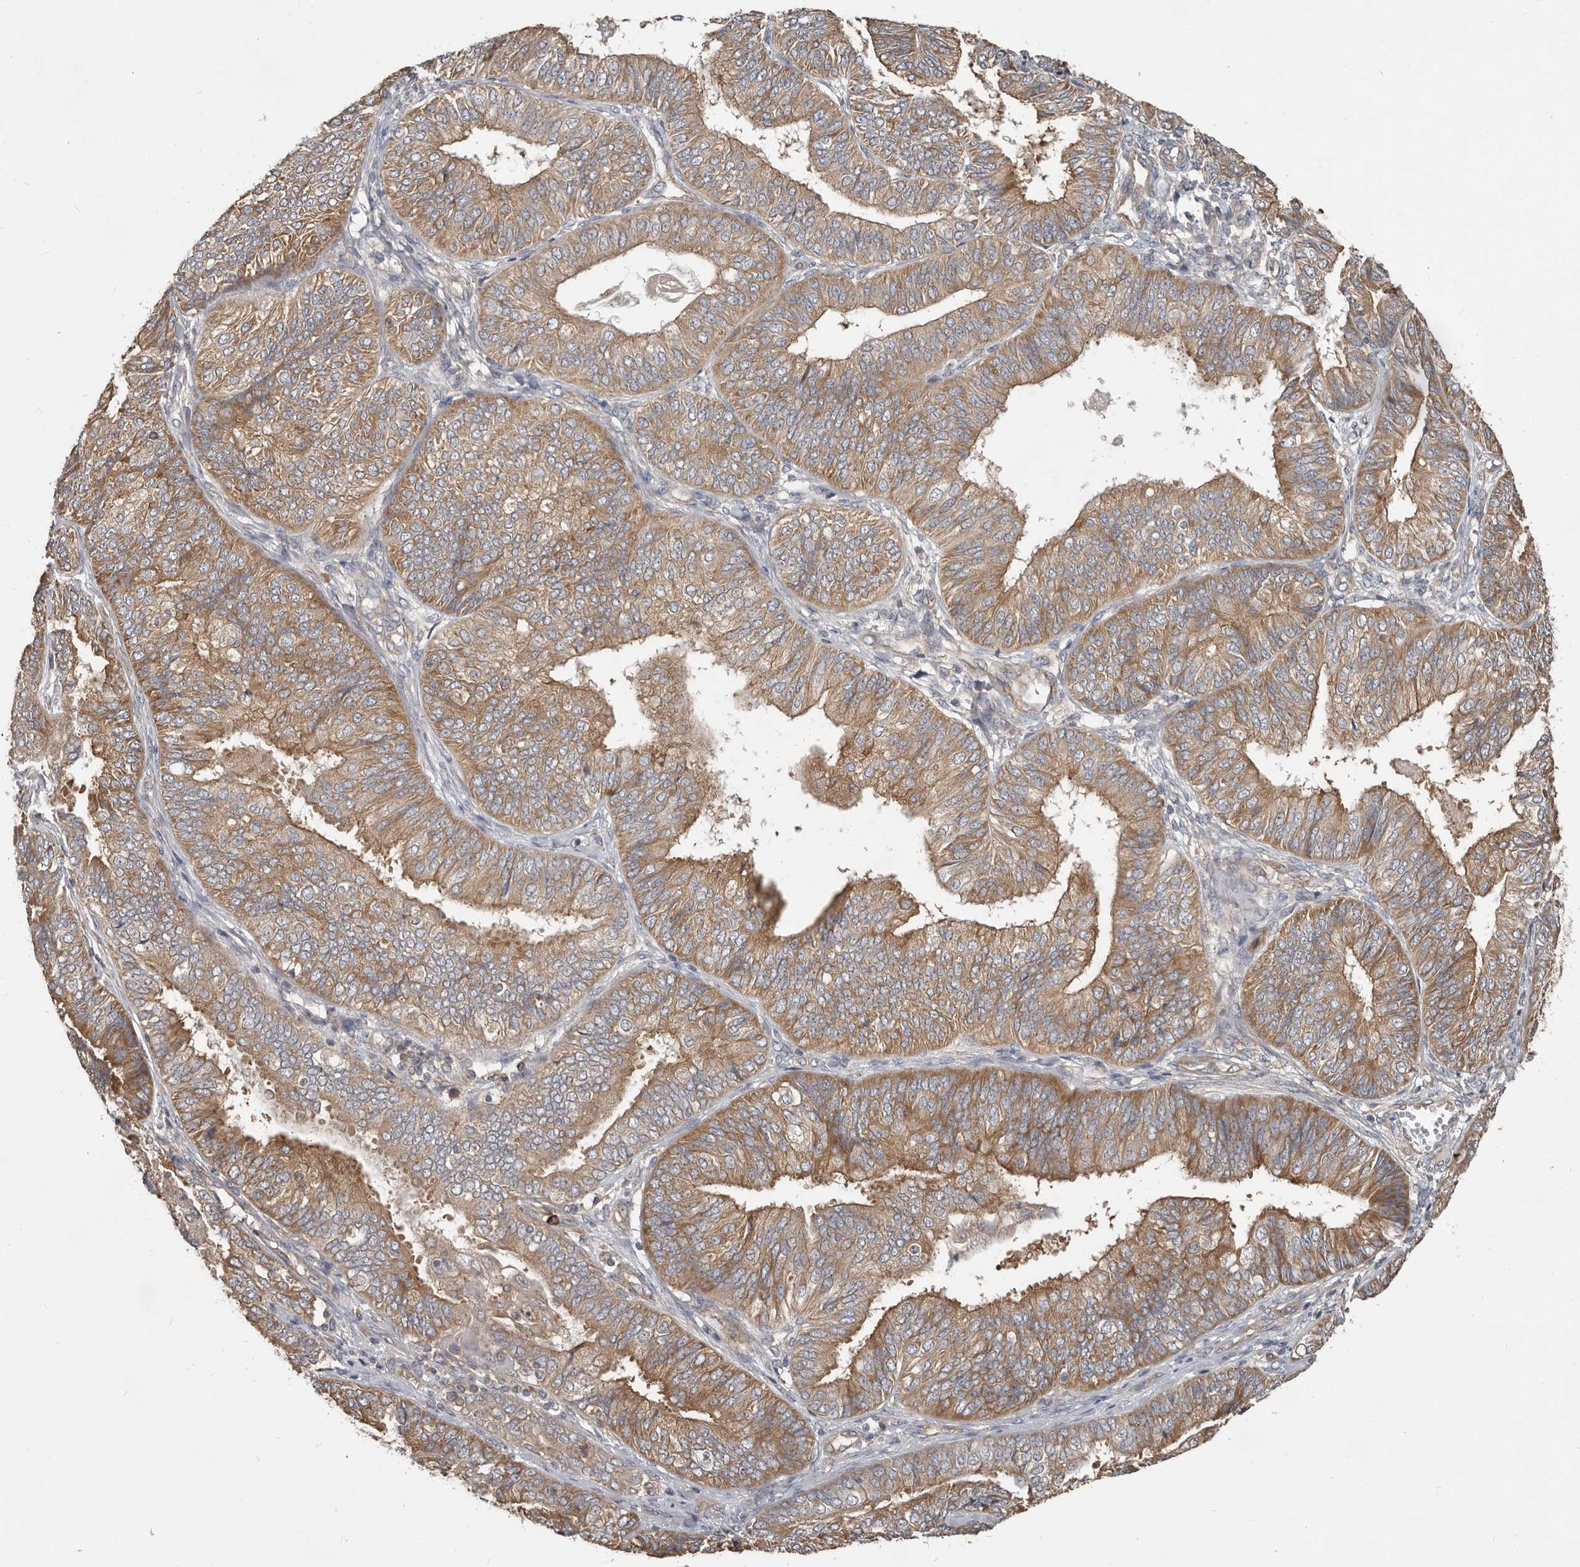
{"staining": {"intensity": "moderate", "quantity": ">75%", "location": "cytoplasmic/membranous"}, "tissue": "endometrial cancer", "cell_type": "Tumor cells", "image_type": "cancer", "snomed": [{"axis": "morphology", "description": "Adenocarcinoma, NOS"}, {"axis": "topography", "description": "Endometrium"}], "caption": "This is a micrograph of immunohistochemistry (IHC) staining of endometrial cancer (adenocarcinoma), which shows moderate positivity in the cytoplasmic/membranous of tumor cells.", "gene": "AKNAD1", "patient": {"sex": "female", "age": 58}}